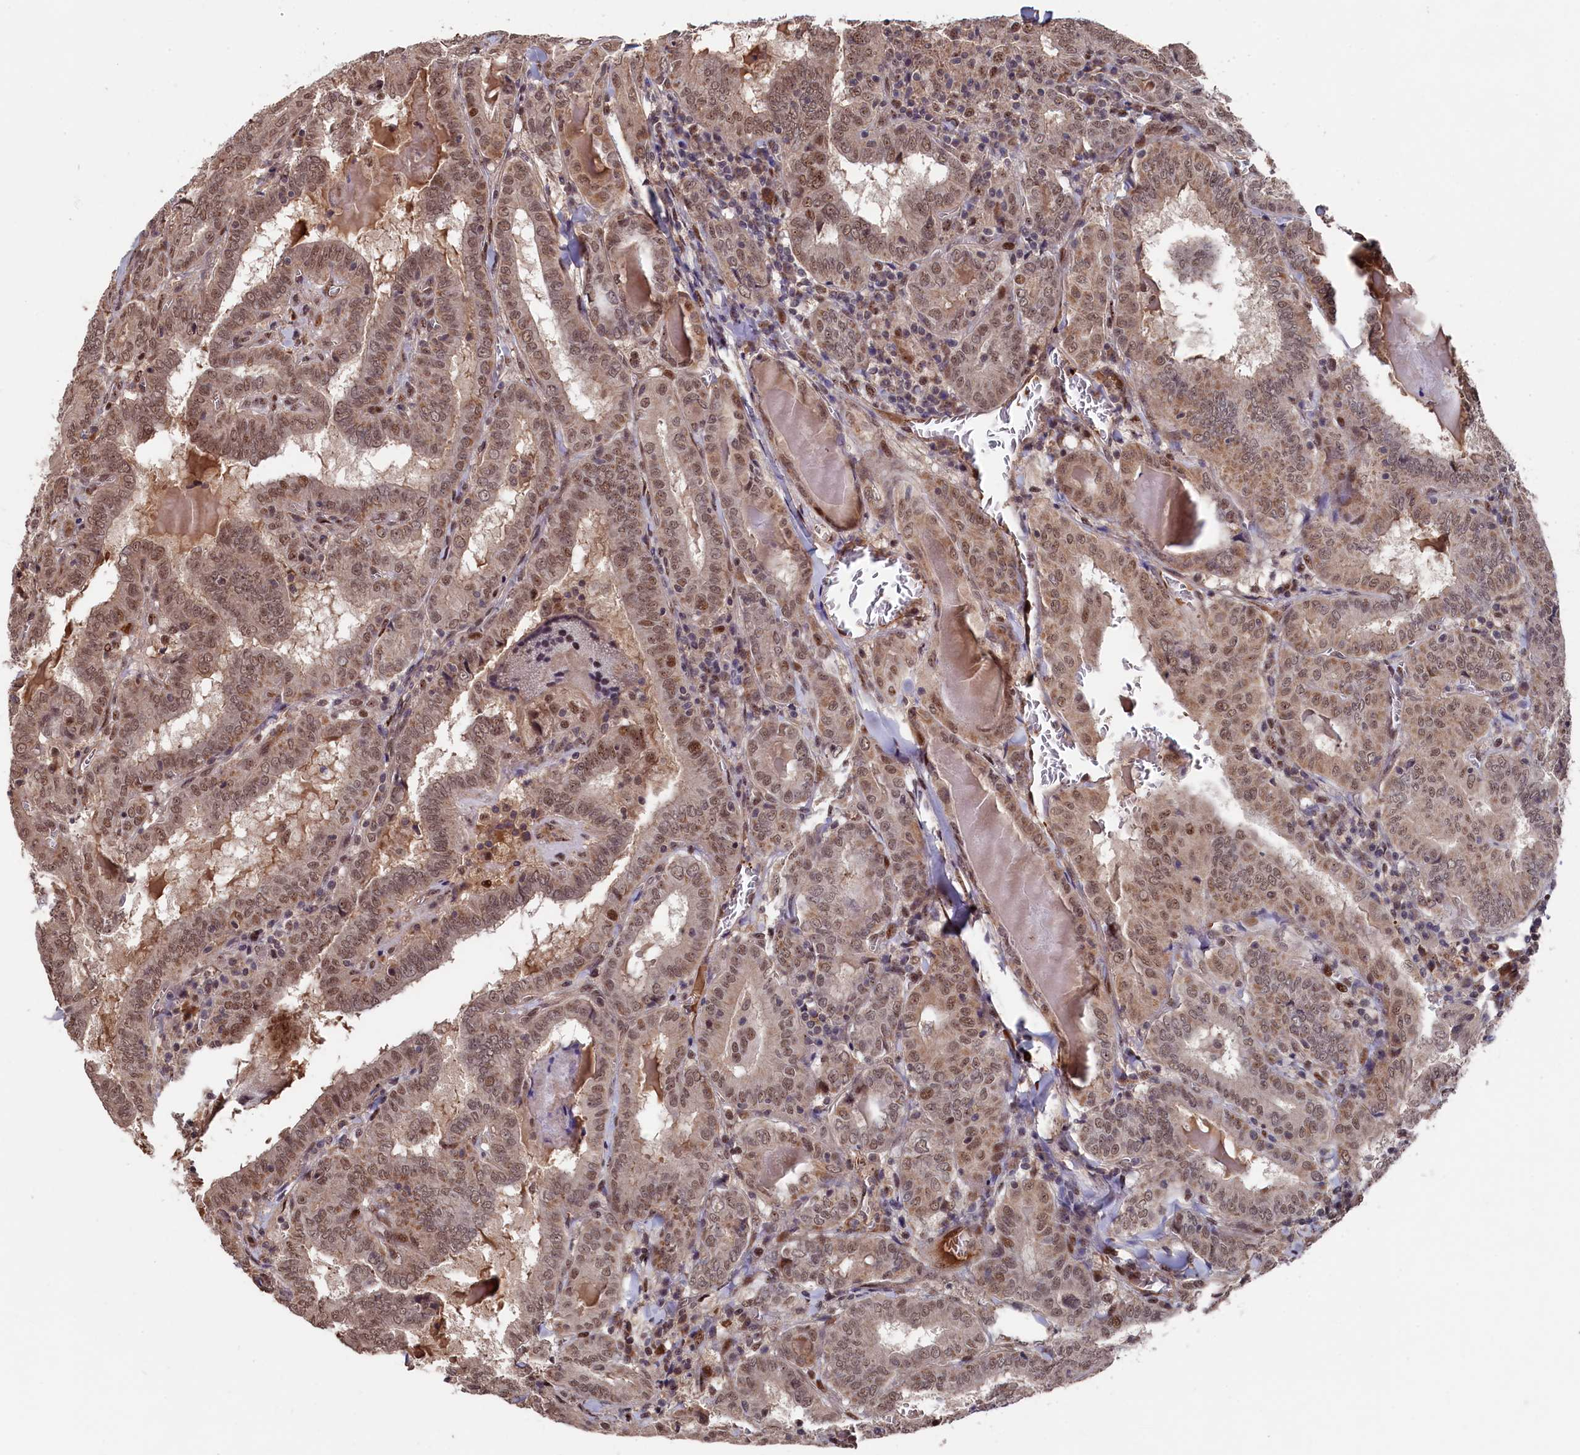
{"staining": {"intensity": "moderate", "quantity": ">75%", "location": "cytoplasmic/membranous,nuclear"}, "tissue": "thyroid cancer", "cell_type": "Tumor cells", "image_type": "cancer", "snomed": [{"axis": "morphology", "description": "Papillary adenocarcinoma, NOS"}, {"axis": "topography", "description": "Thyroid gland"}], "caption": "Papillary adenocarcinoma (thyroid) stained for a protein shows moderate cytoplasmic/membranous and nuclear positivity in tumor cells.", "gene": "CLPX", "patient": {"sex": "female", "age": 72}}